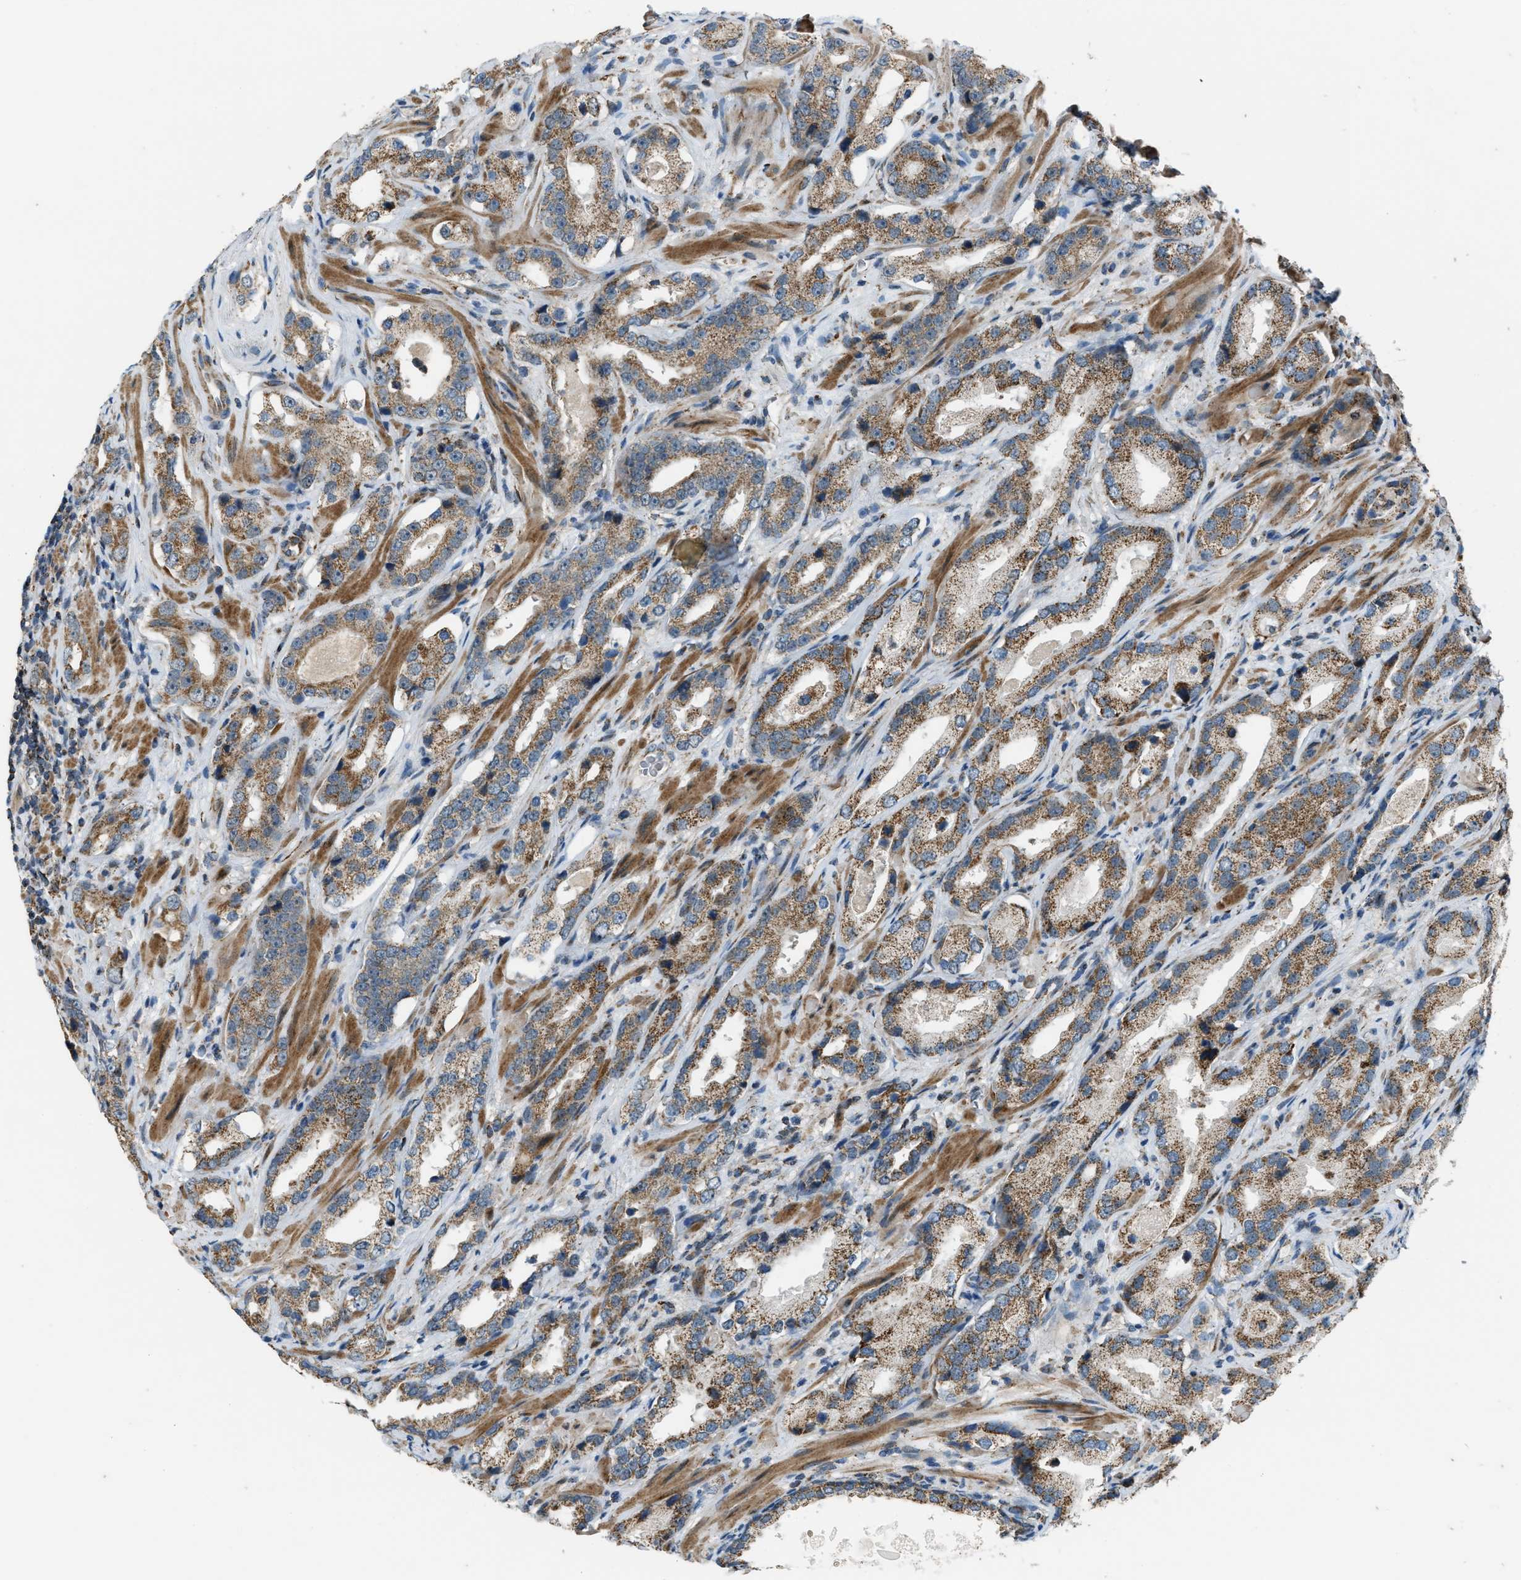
{"staining": {"intensity": "moderate", "quantity": "25%-75%", "location": "cytoplasmic/membranous"}, "tissue": "prostate cancer", "cell_type": "Tumor cells", "image_type": "cancer", "snomed": [{"axis": "morphology", "description": "Adenocarcinoma, High grade"}, {"axis": "topography", "description": "Prostate"}], "caption": "Prostate cancer (adenocarcinoma (high-grade)) was stained to show a protein in brown. There is medium levels of moderate cytoplasmic/membranous expression in approximately 25%-75% of tumor cells.", "gene": "CHN2", "patient": {"sex": "male", "age": 63}}